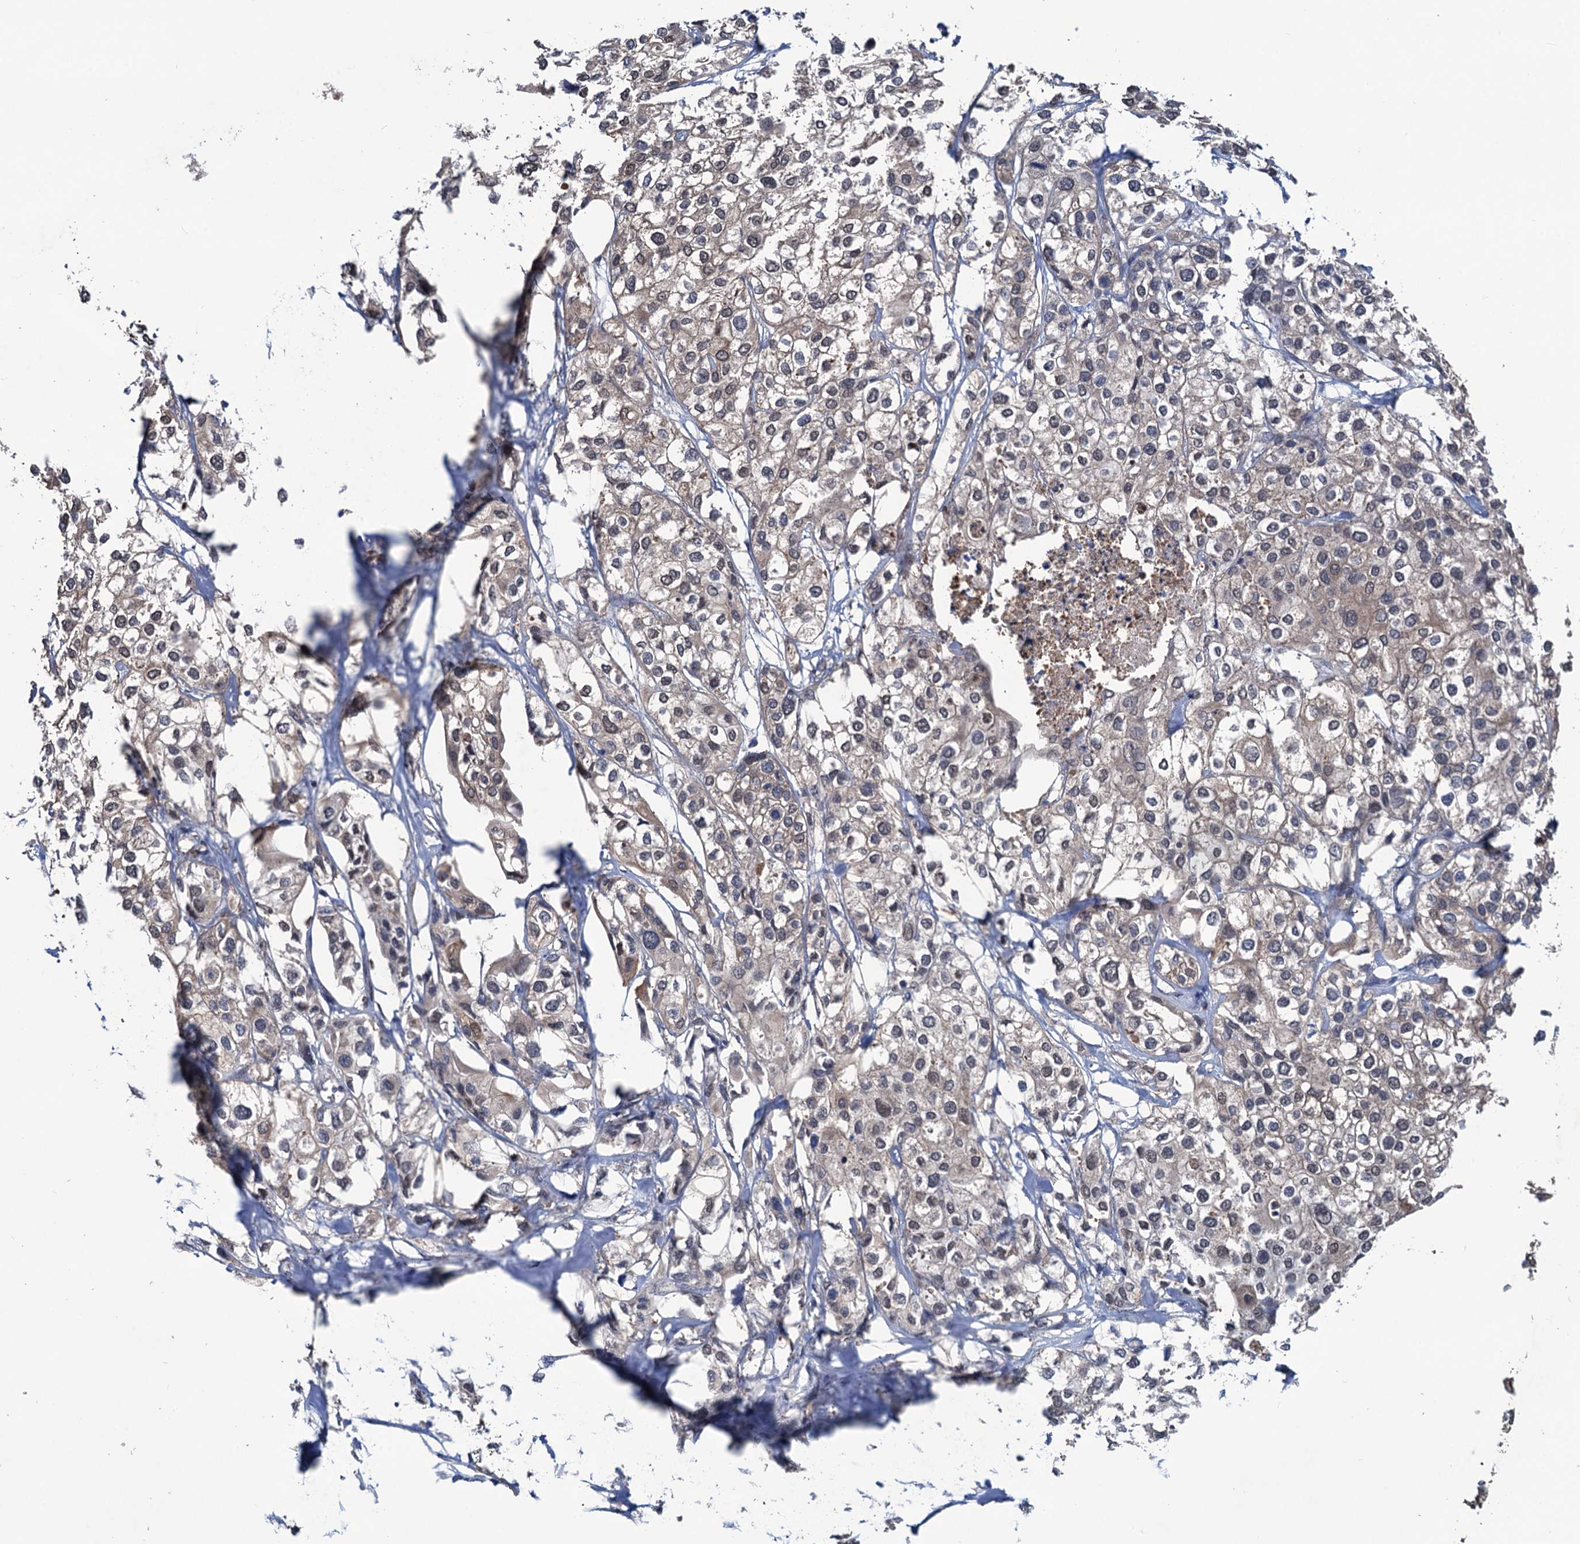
{"staining": {"intensity": "weak", "quantity": "25%-75%", "location": "cytoplasmic/membranous,nuclear"}, "tissue": "urothelial cancer", "cell_type": "Tumor cells", "image_type": "cancer", "snomed": [{"axis": "morphology", "description": "Urothelial carcinoma, High grade"}, {"axis": "topography", "description": "Urinary bladder"}], "caption": "Immunohistochemistry (DAB) staining of human high-grade urothelial carcinoma exhibits weak cytoplasmic/membranous and nuclear protein expression in about 25%-75% of tumor cells.", "gene": "RTKN2", "patient": {"sex": "male", "age": 64}}